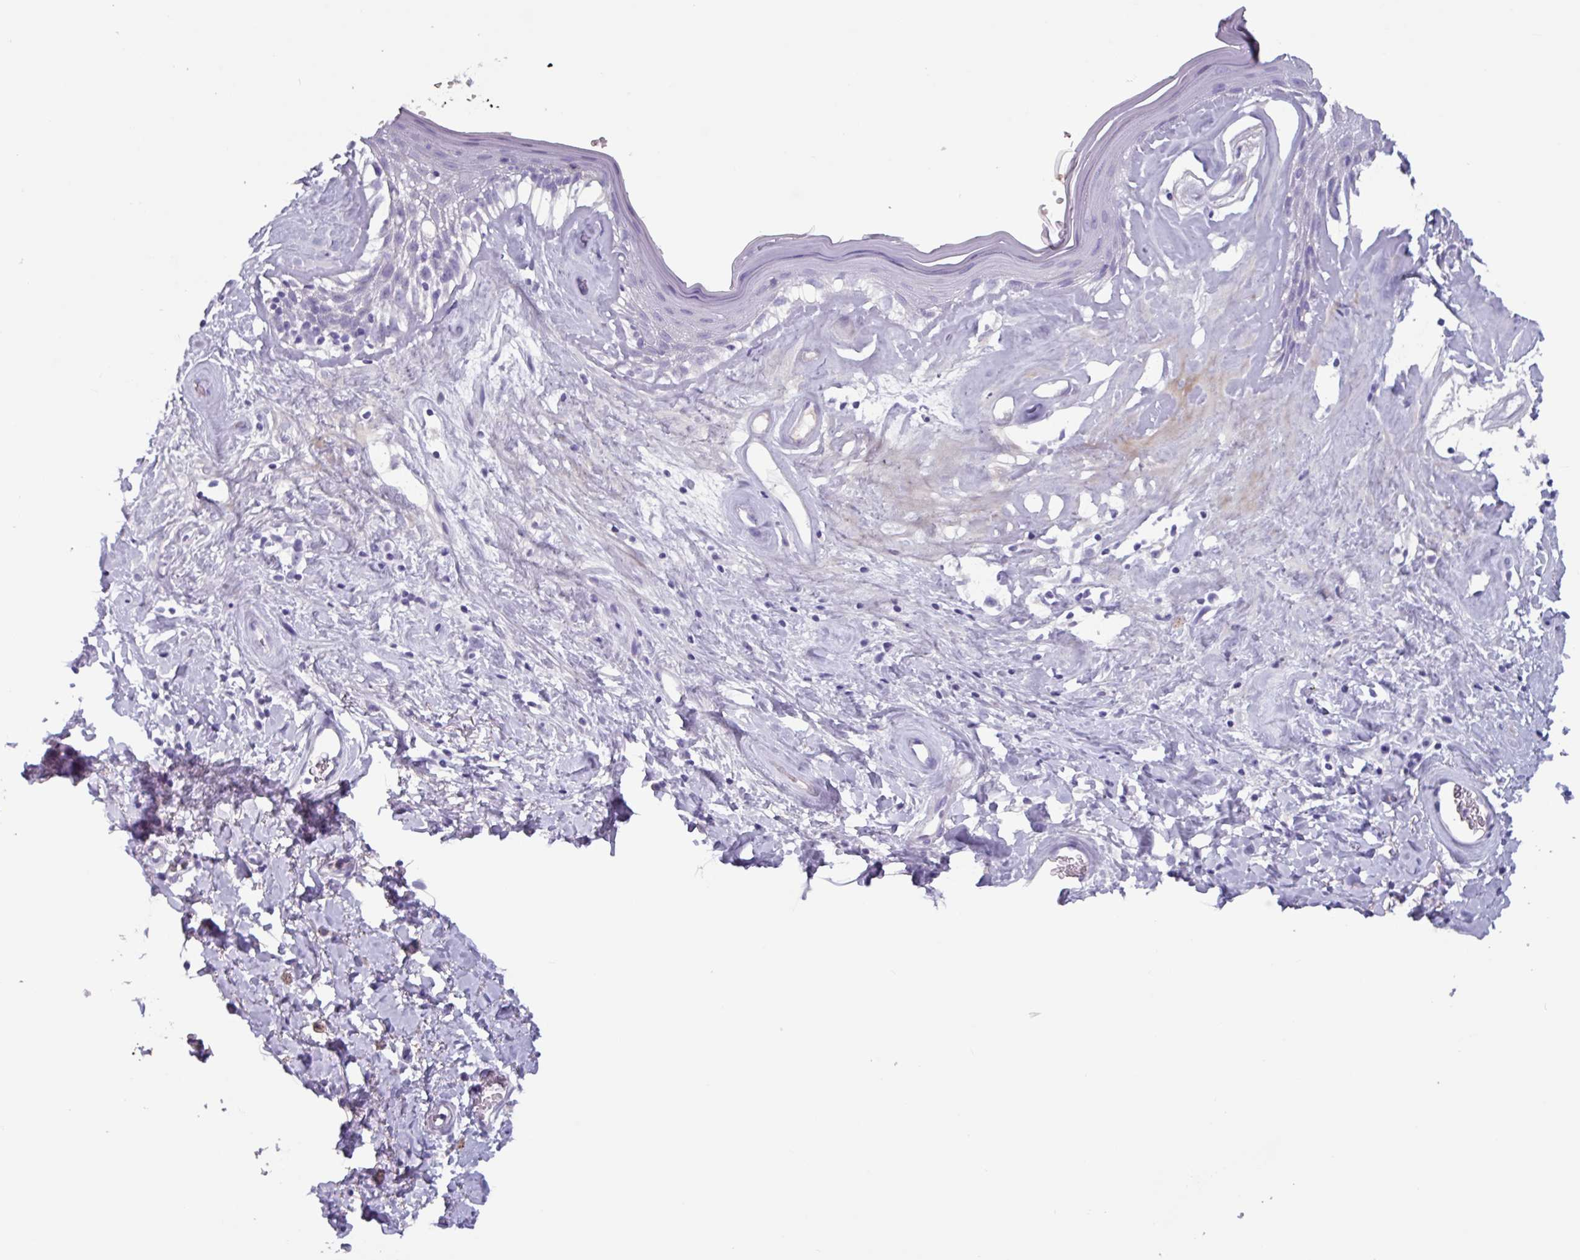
{"staining": {"intensity": "negative", "quantity": "none", "location": "none"}, "tissue": "skin", "cell_type": "Epidermal cells", "image_type": "normal", "snomed": [{"axis": "morphology", "description": "Normal tissue, NOS"}, {"axis": "morphology", "description": "Inflammation, NOS"}, {"axis": "topography", "description": "Vulva"}], "caption": "Human skin stained for a protein using immunohistochemistry exhibits no staining in epidermal cells.", "gene": "OR2T10", "patient": {"sex": "female", "age": 86}}